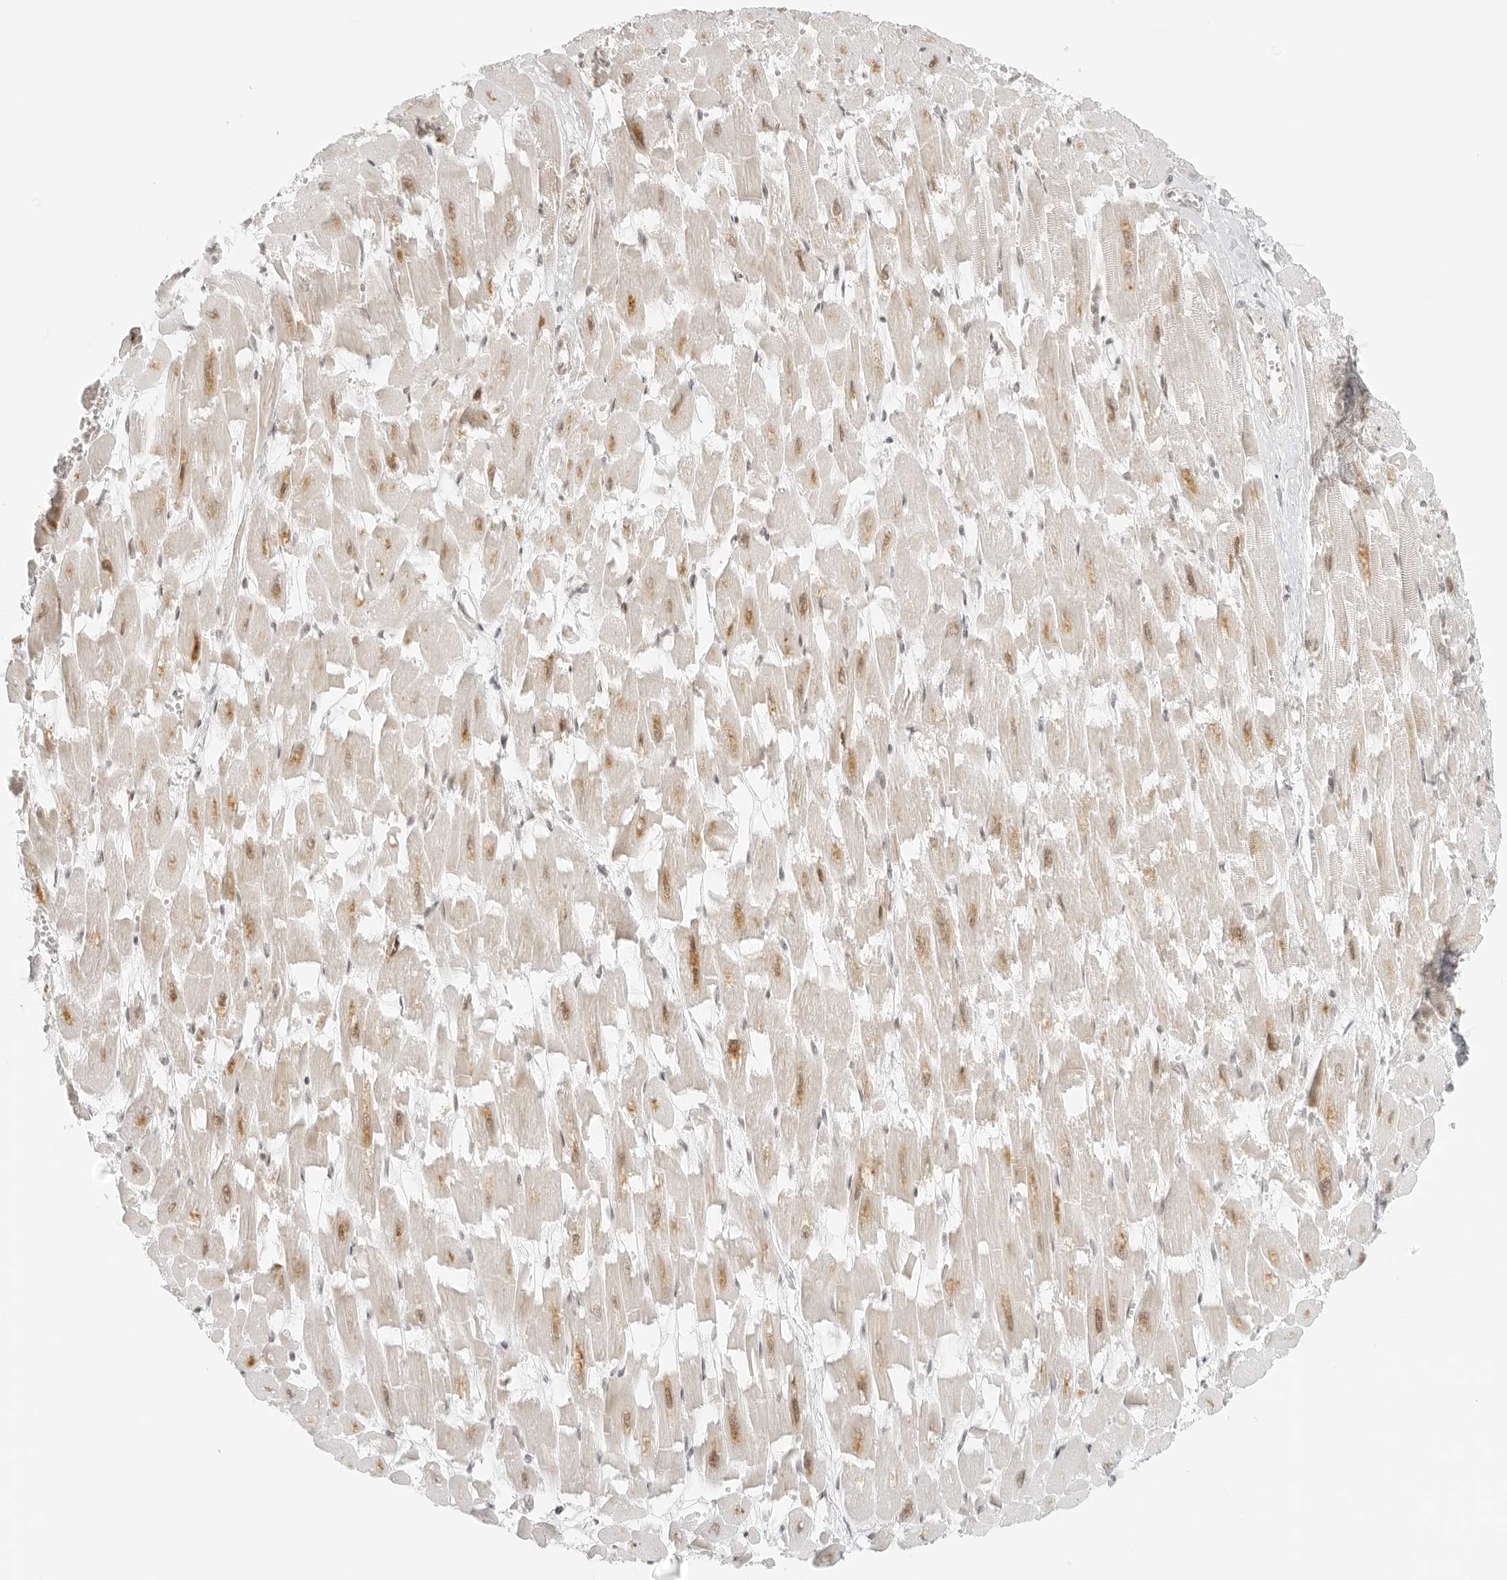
{"staining": {"intensity": "moderate", "quantity": "<25%", "location": "cytoplasmic/membranous,nuclear"}, "tissue": "heart muscle", "cell_type": "Cardiomyocytes", "image_type": "normal", "snomed": [{"axis": "morphology", "description": "Normal tissue, NOS"}, {"axis": "topography", "description": "Heart"}], "caption": "Immunohistochemical staining of benign human heart muscle shows low levels of moderate cytoplasmic/membranous,nuclear positivity in about <25% of cardiomyocytes.", "gene": "RCC1", "patient": {"sex": "male", "age": 54}}